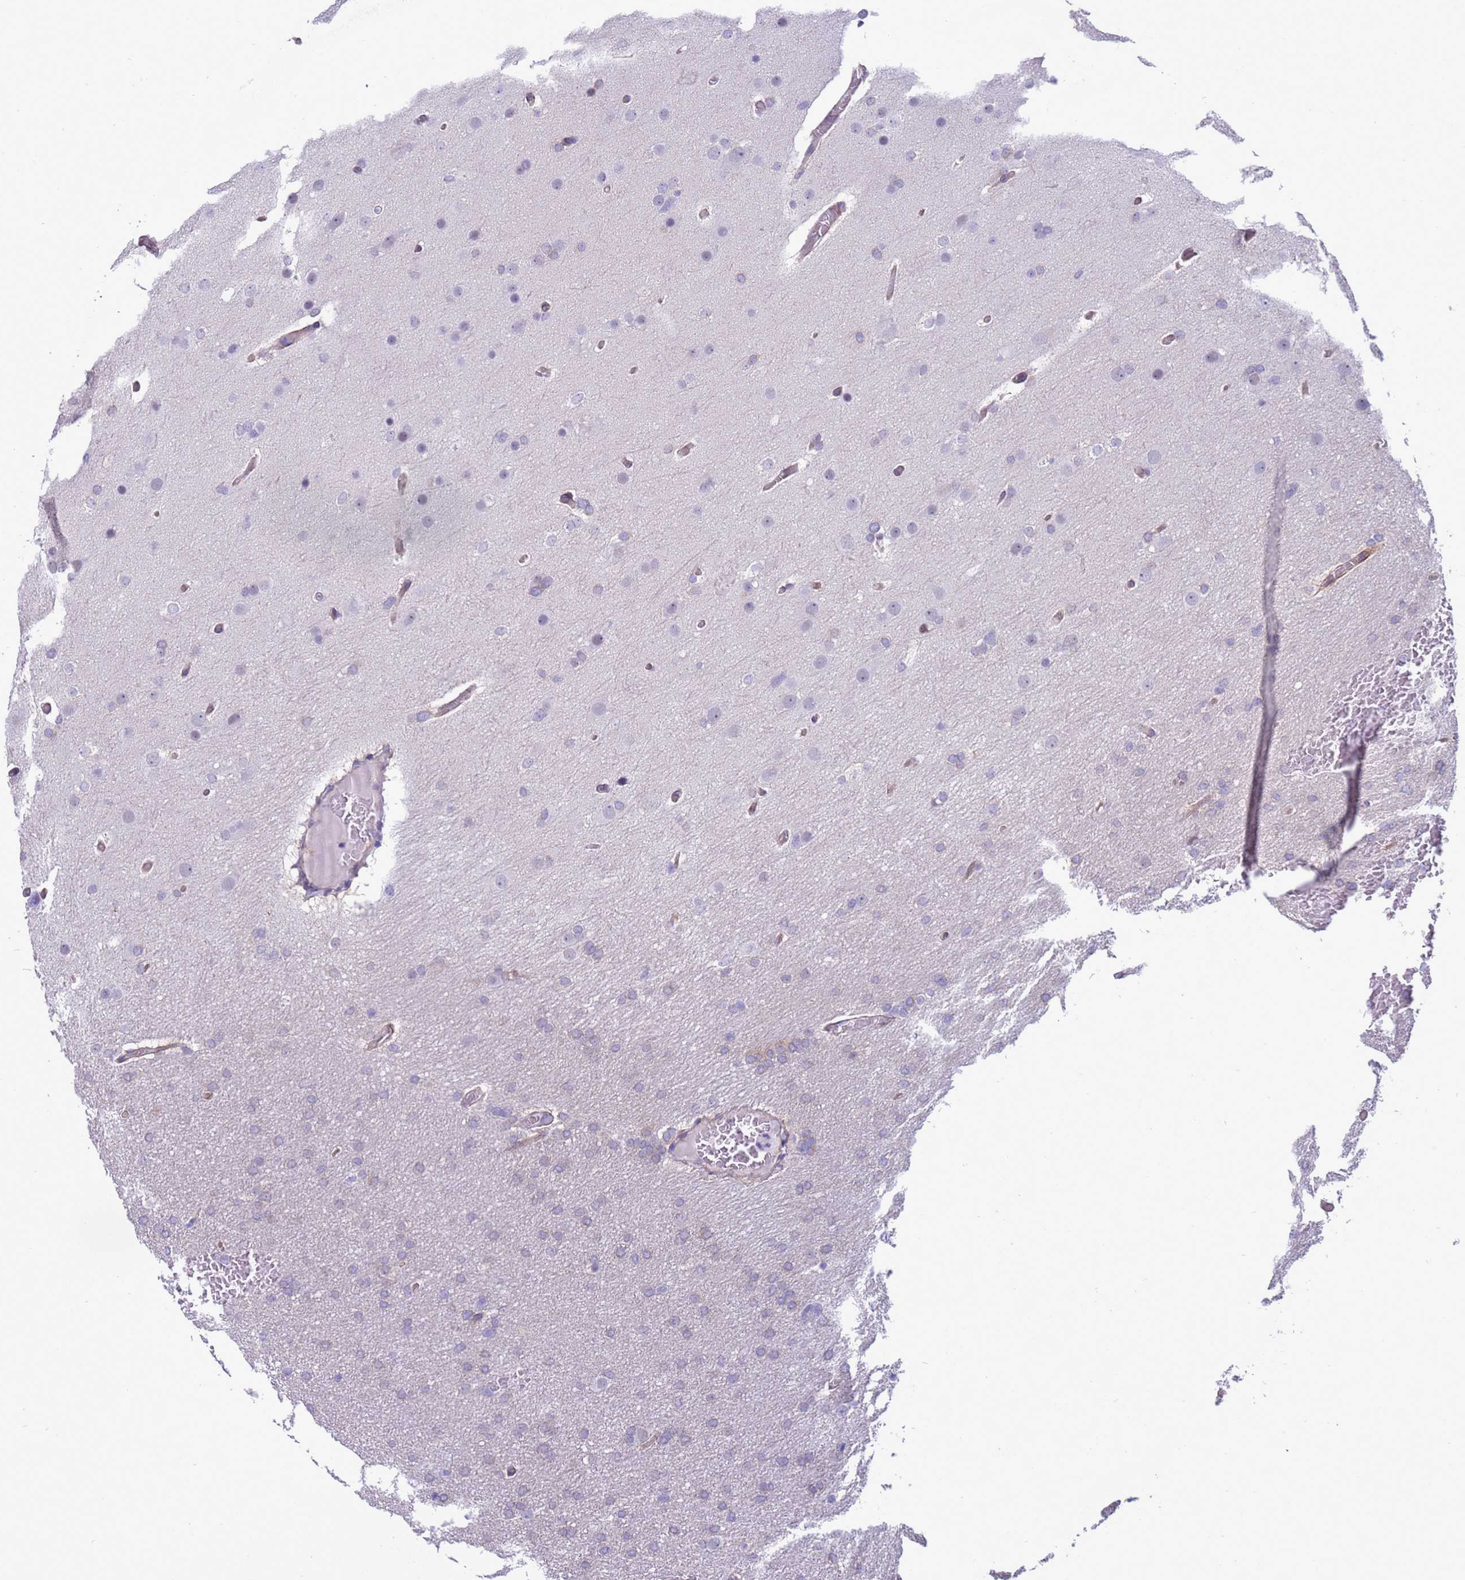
{"staining": {"intensity": "negative", "quantity": "none", "location": "none"}, "tissue": "glioma", "cell_type": "Tumor cells", "image_type": "cancer", "snomed": [{"axis": "morphology", "description": "Glioma, malignant, High grade"}, {"axis": "topography", "description": "Cerebral cortex"}], "caption": "Tumor cells show no significant protein positivity in glioma. The staining is performed using DAB brown chromogen with nuclei counter-stained in using hematoxylin.", "gene": "ITGB4", "patient": {"sex": "female", "age": 36}}